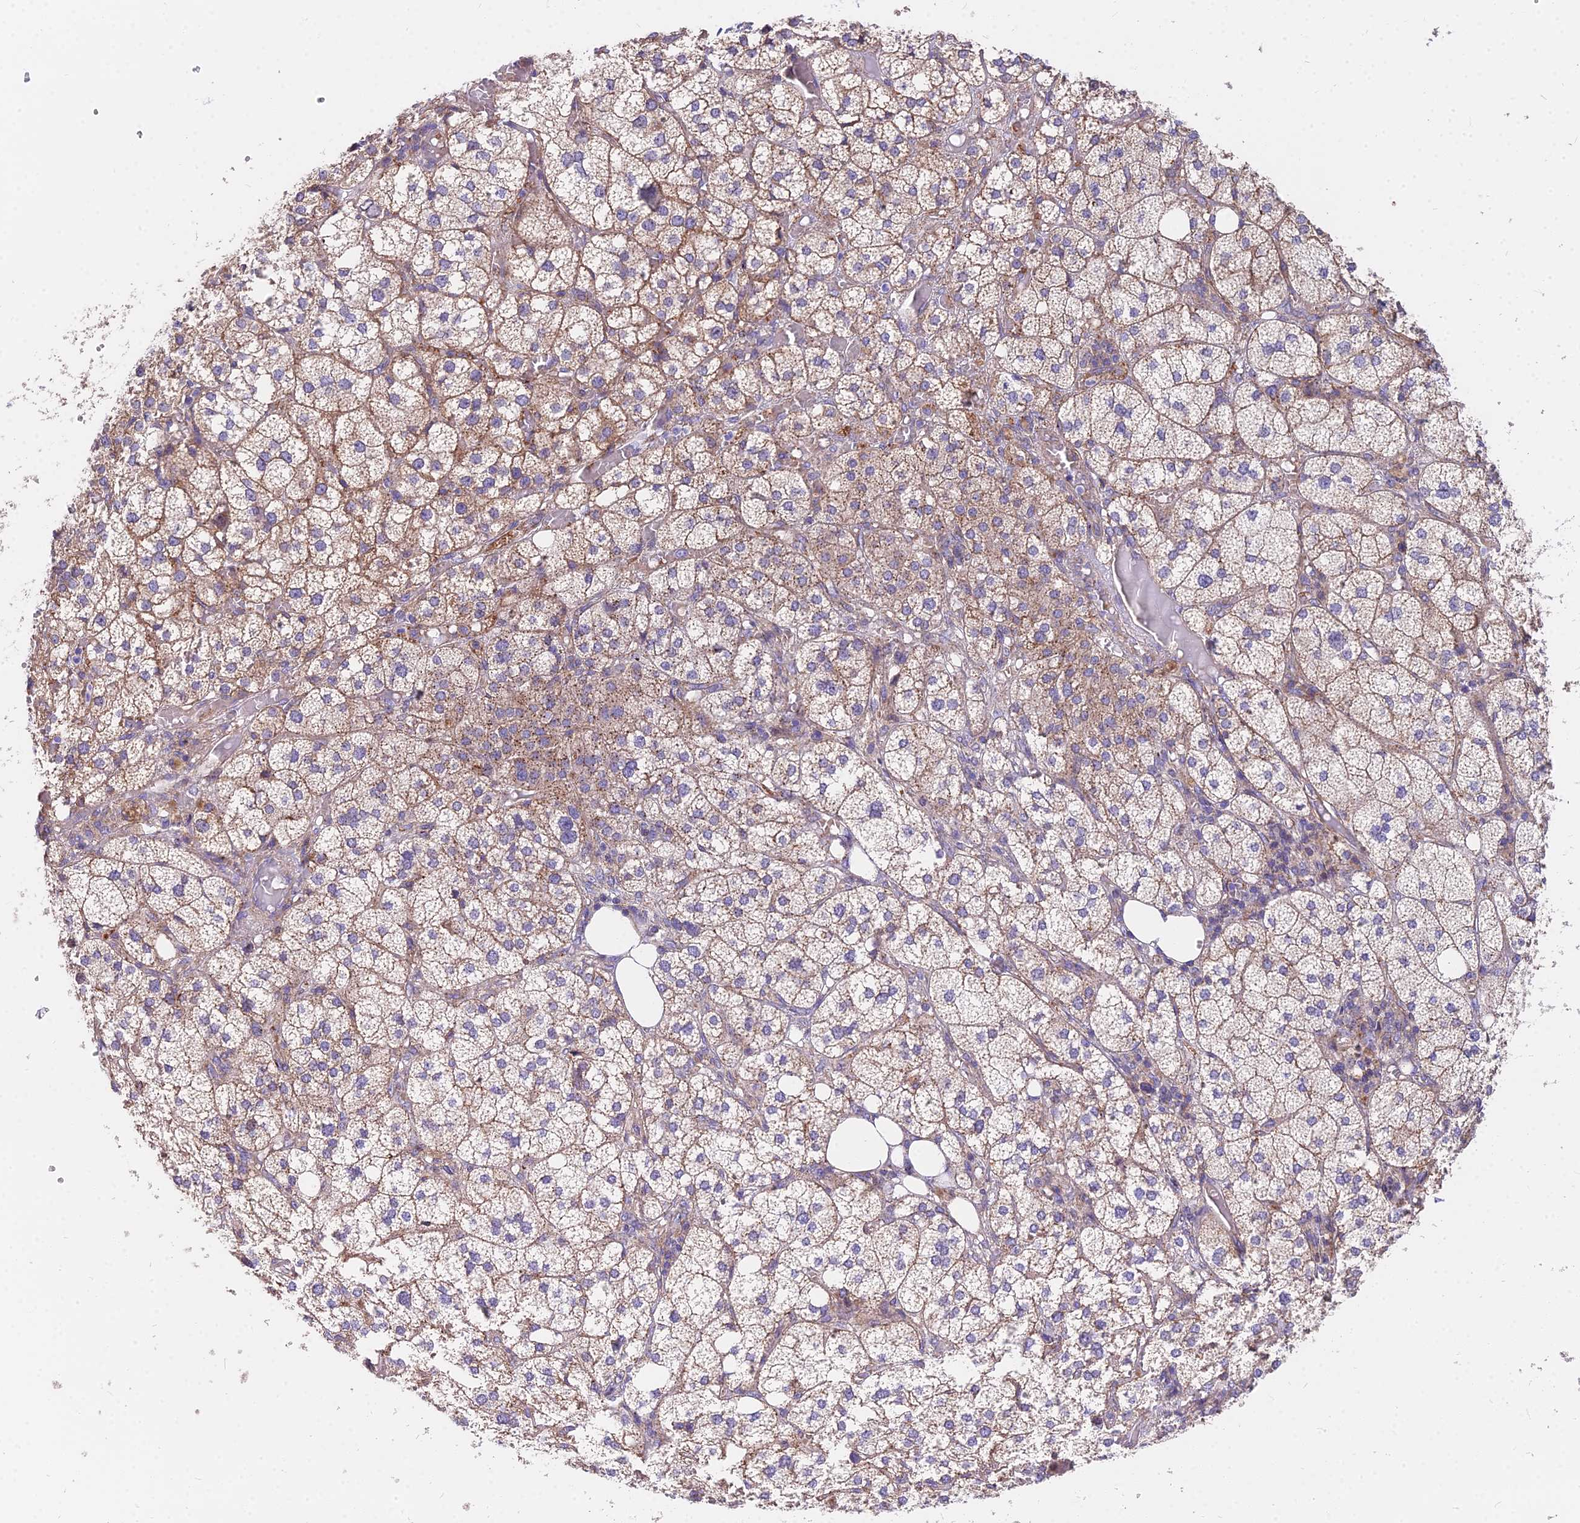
{"staining": {"intensity": "moderate", "quantity": ">75%", "location": "cytoplasmic/membranous"}, "tissue": "adrenal gland", "cell_type": "Glandular cells", "image_type": "normal", "snomed": [{"axis": "morphology", "description": "Normal tissue, NOS"}, {"axis": "topography", "description": "Adrenal gland"}], "caption": "Protein staining displays moderate cytoplasmic/membranous expression in about >75% of glandular cells in benign adrenal gland. The protein is stained brown, and the nuclei are stained in blue (DAB (3,3'-diaminobenzidine) IHC with brightfield microscopy, high magnification).", "gene": "FRMPD1", "patient": {"sex": "female", "age": 61}}